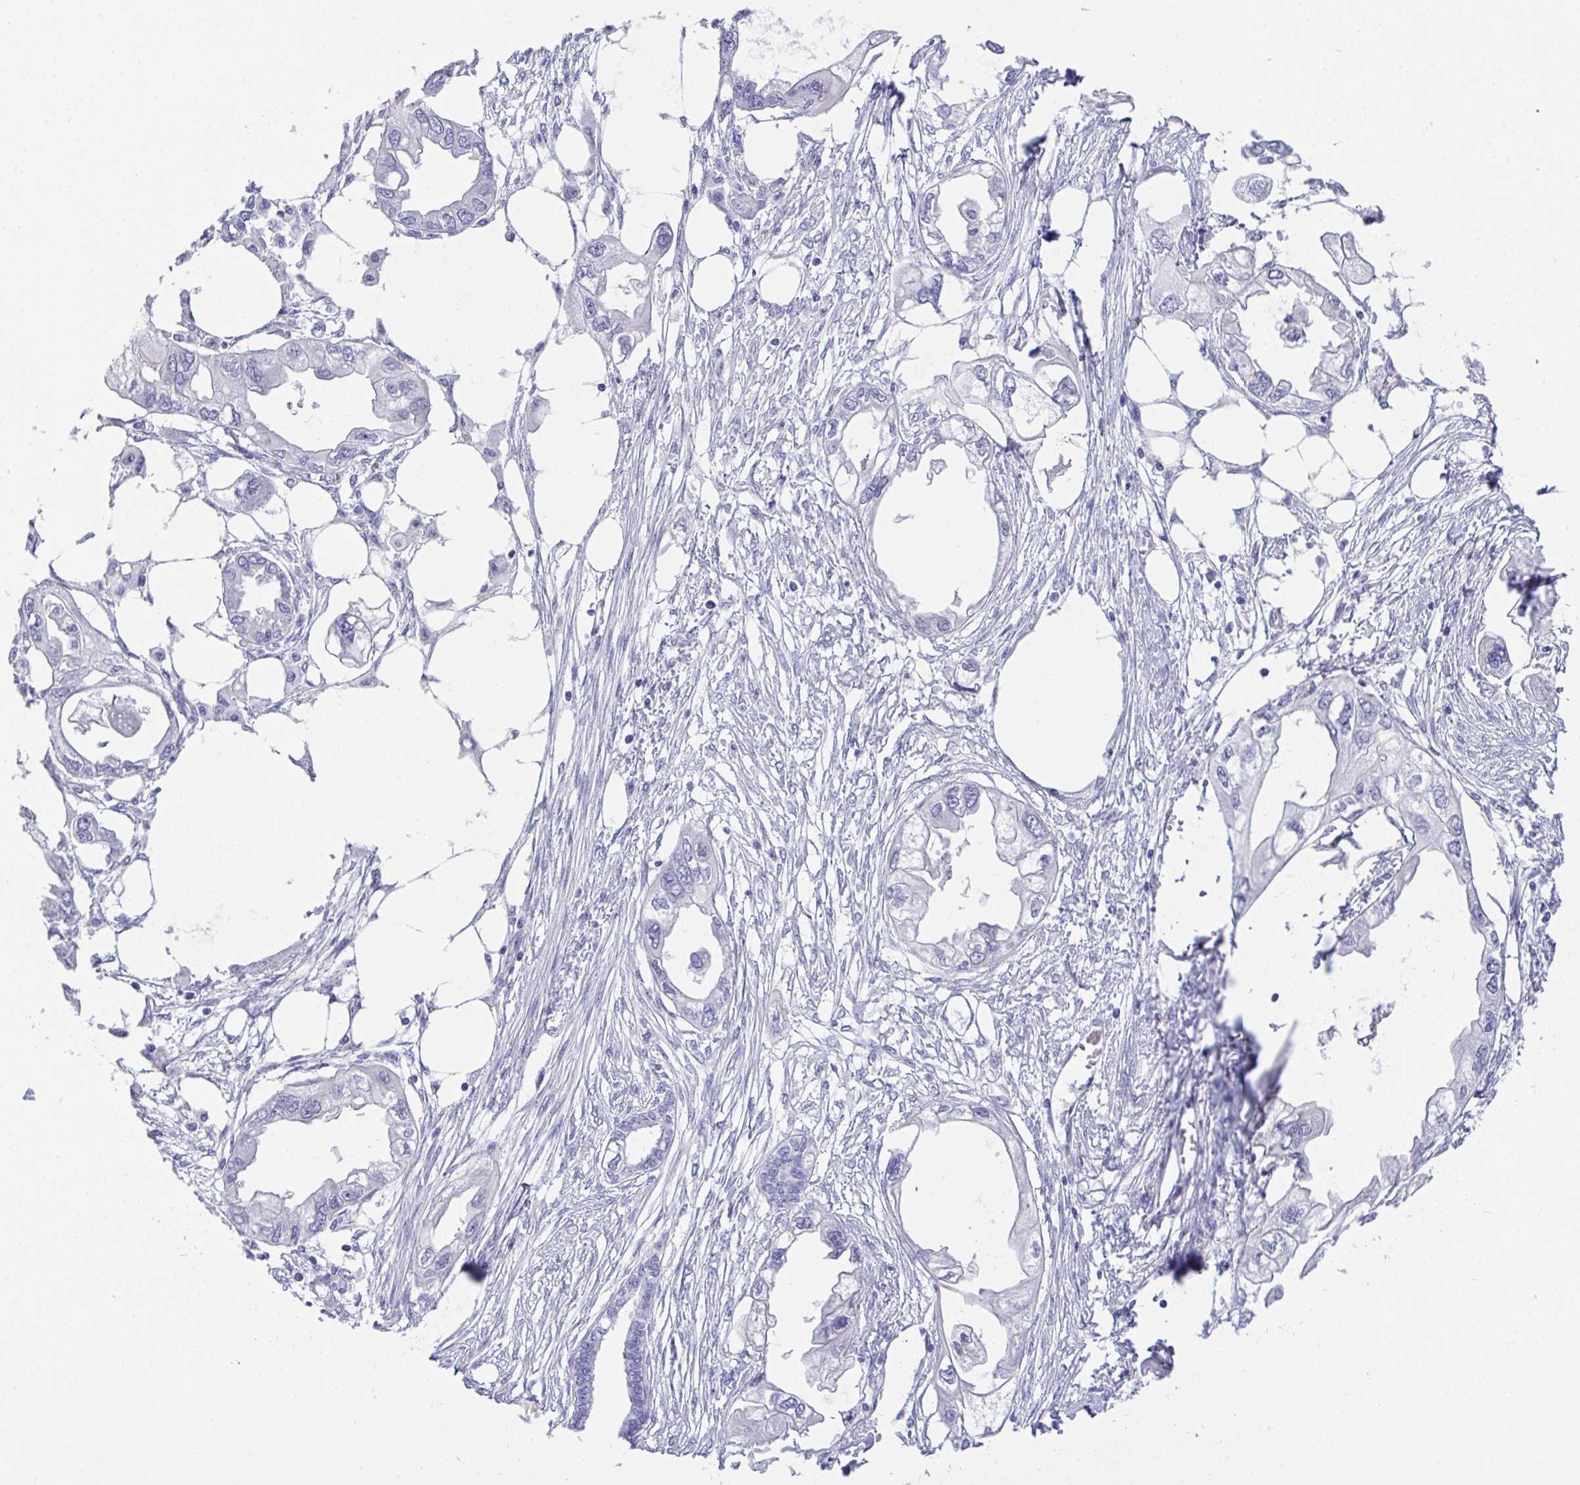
{"staining": {"intensity": "negative", "quantity": "none", "location": "none"}, "tissue": "endometrial cancer", "cell_type": "Tumor cells", "image_type": "cancer", "snomed": [{"axis": "morphology", "description": "Adenocarcinoma, NOS"}, {"axis": "morphology", "description": "Adenocarcinoma, metastatic, NOS"}, {"axis": "topography", "description": "Adipose tissue"}, {"axis": "topography", "description": "Endometrium"}], "caption": "Immunohistochemistry histopathology image of neoplastic tissue: endometrial cancer stained with DAB (3,3'-diaminobenzidine) demonstrates no significant protein positivity in tumor cells. (DAB (3,3'-diaminobenzidine) IHC, high magnification).", "gene": "TMEM106B", "patient": {"sex": "female", "age": 67}}